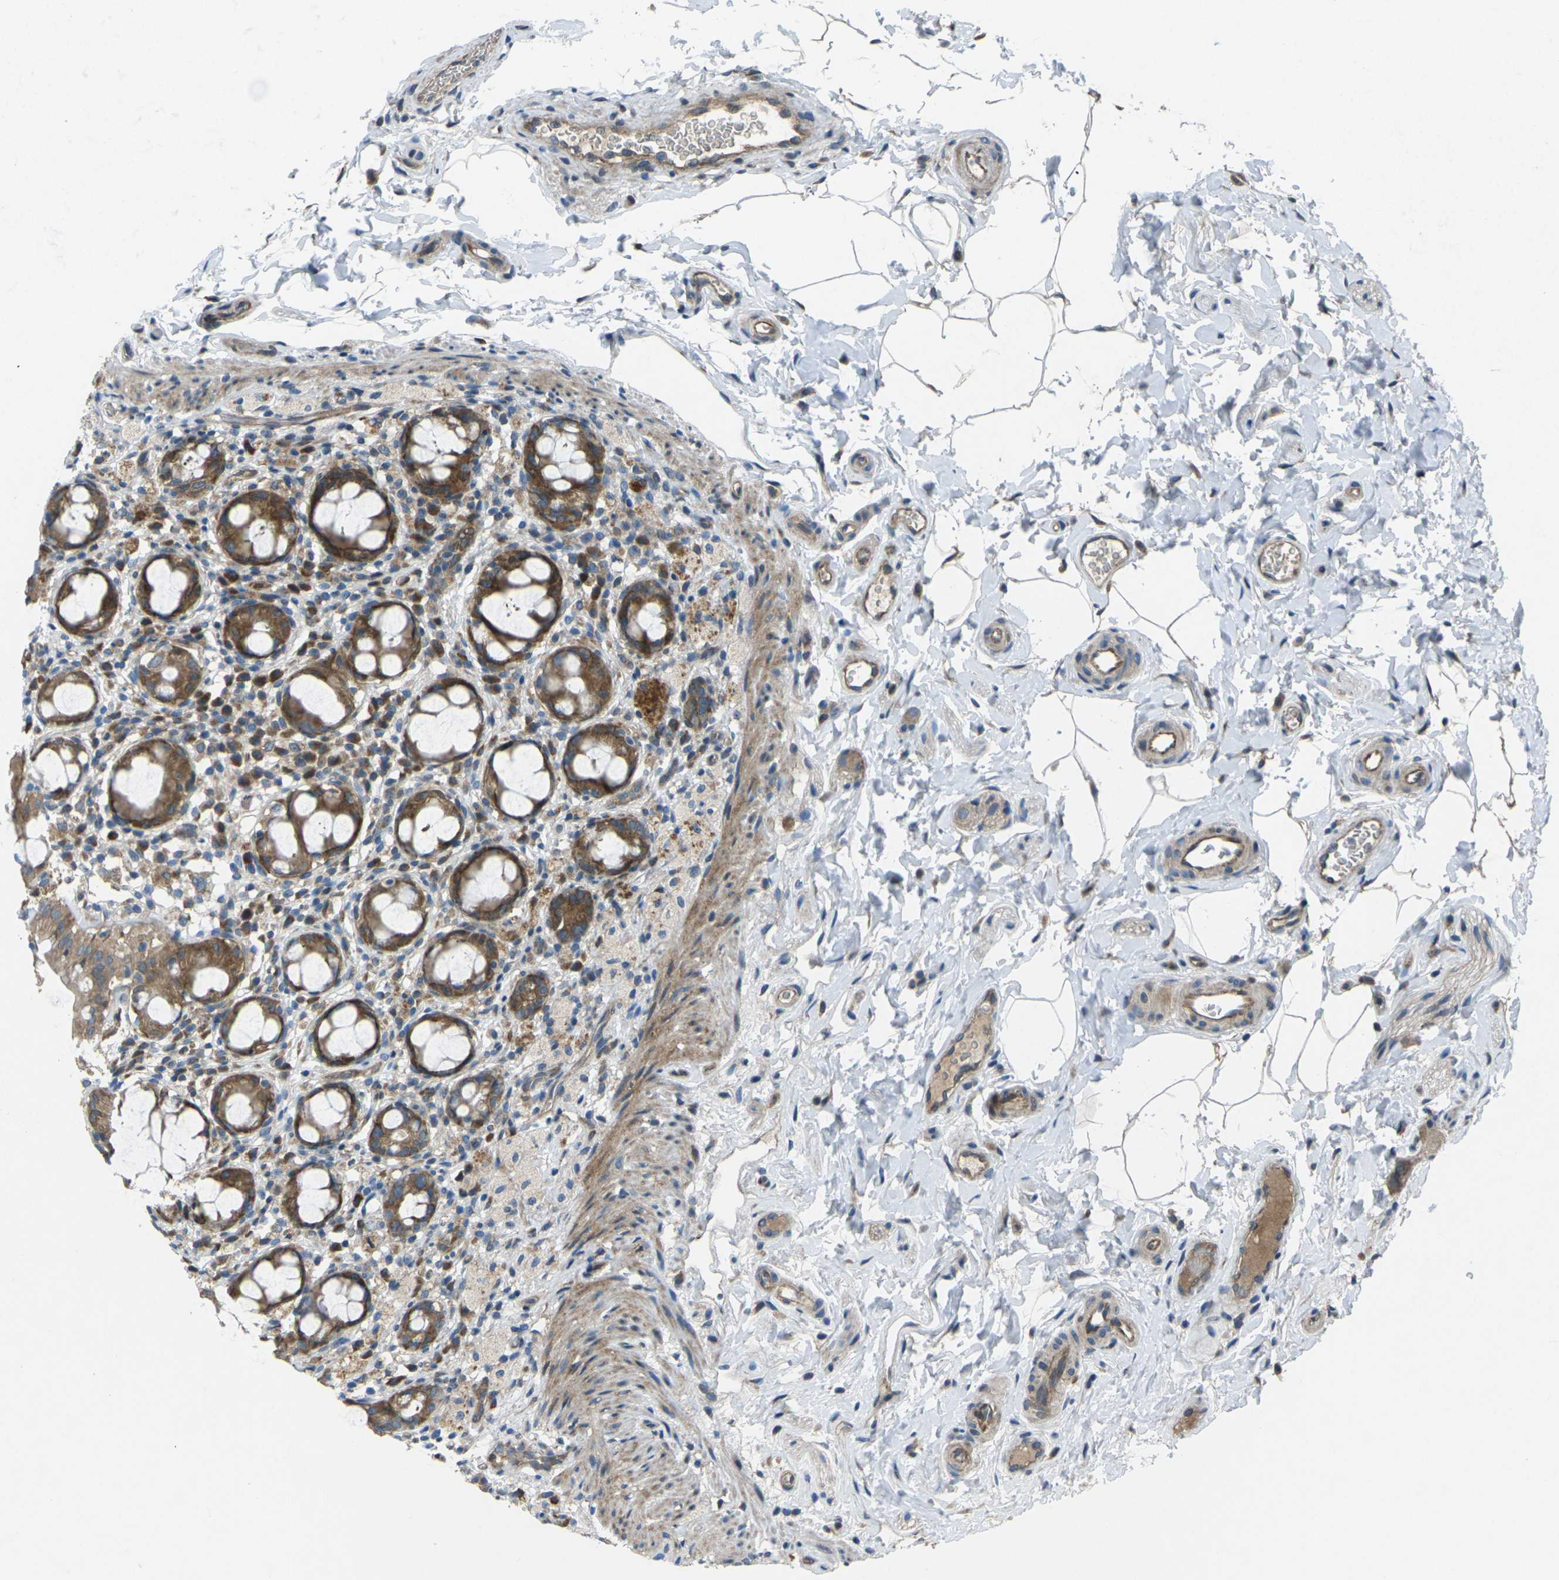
{"staining": {"intensity": "moderate", "quantity": ">75%", "location": "cytoplasmic/membranous"}, "tissue": "rectum", "cell_type": "Glandular cells", "image_type": "normal", "snomed": [{"axis": "morphology", "description": "Normal tissue, NOS"}, {"axis": "topography", "description": "Rectum"}], "caption": "Unremarkable rectum shows moderate cytoplasmic/membranous positivity in approximately >75% of glandular cells, visualized by immunohistochemistry.", "gene": "EDNRA", "patient": {"sex": "male", "age": 44}}